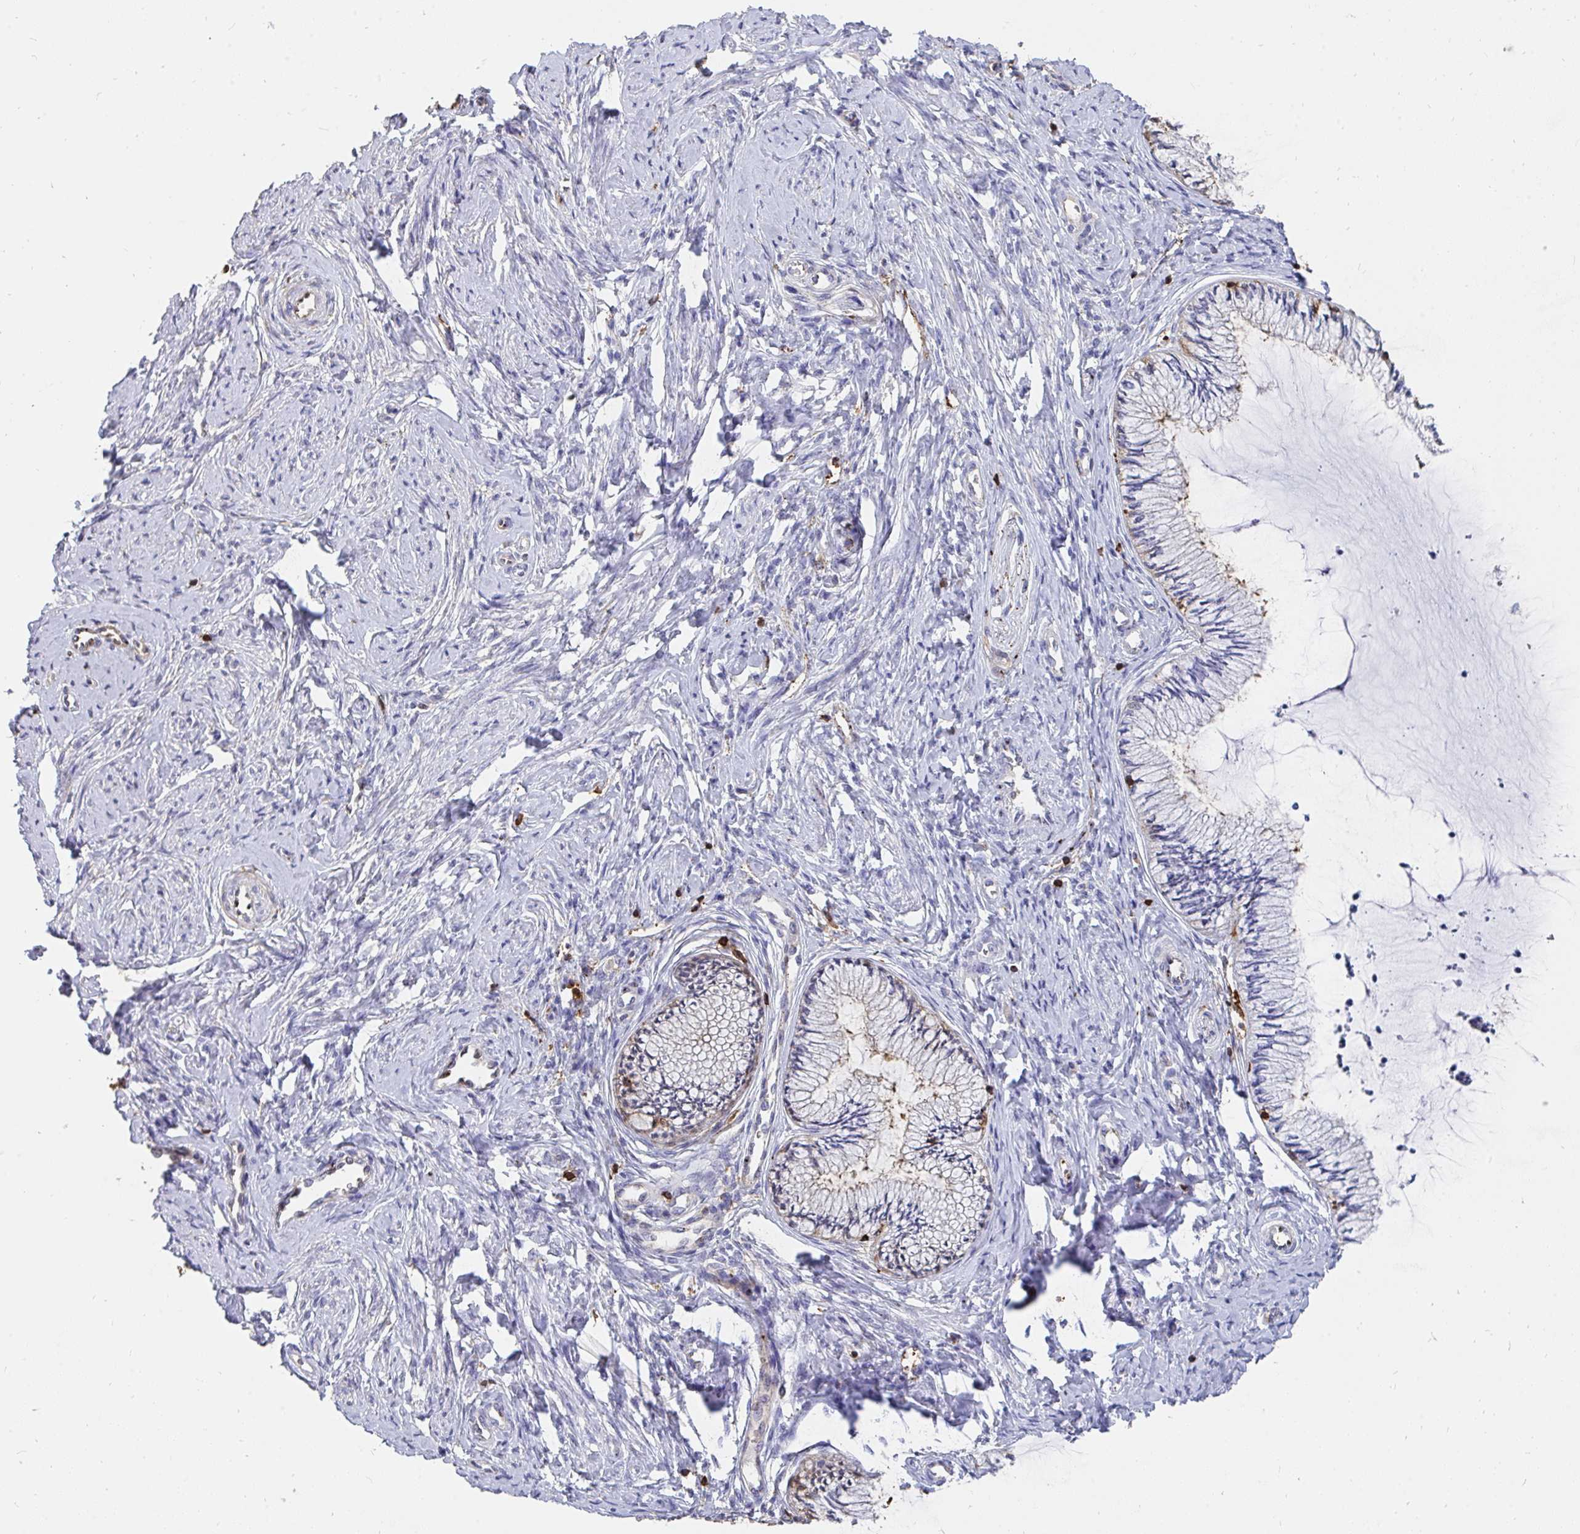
{"staining": {"intensity": "moderate", "quantity": "<25%", "location": "cytoplasmic/membranous"}, "tissue": "cervix", "cell_type": "Glandular cells", "image_type": "normal", "snomed": [{"axis": "morphology", "description": "Normal tissue, NOS"}, {"axis": "topography", "description": "Cervix"}], "caption": "Immunohistochemical staining of normal cervix shows <25% levels of moderate cytoplasmic/membranous protein expression in approximately <25% of glandular cells. (DAB (3,3'-diaminobenzidine) IHC with brightfield microscopy, high magnification).", "gene": "CFL1", "patient": {"sex": "female", "age": 24}}